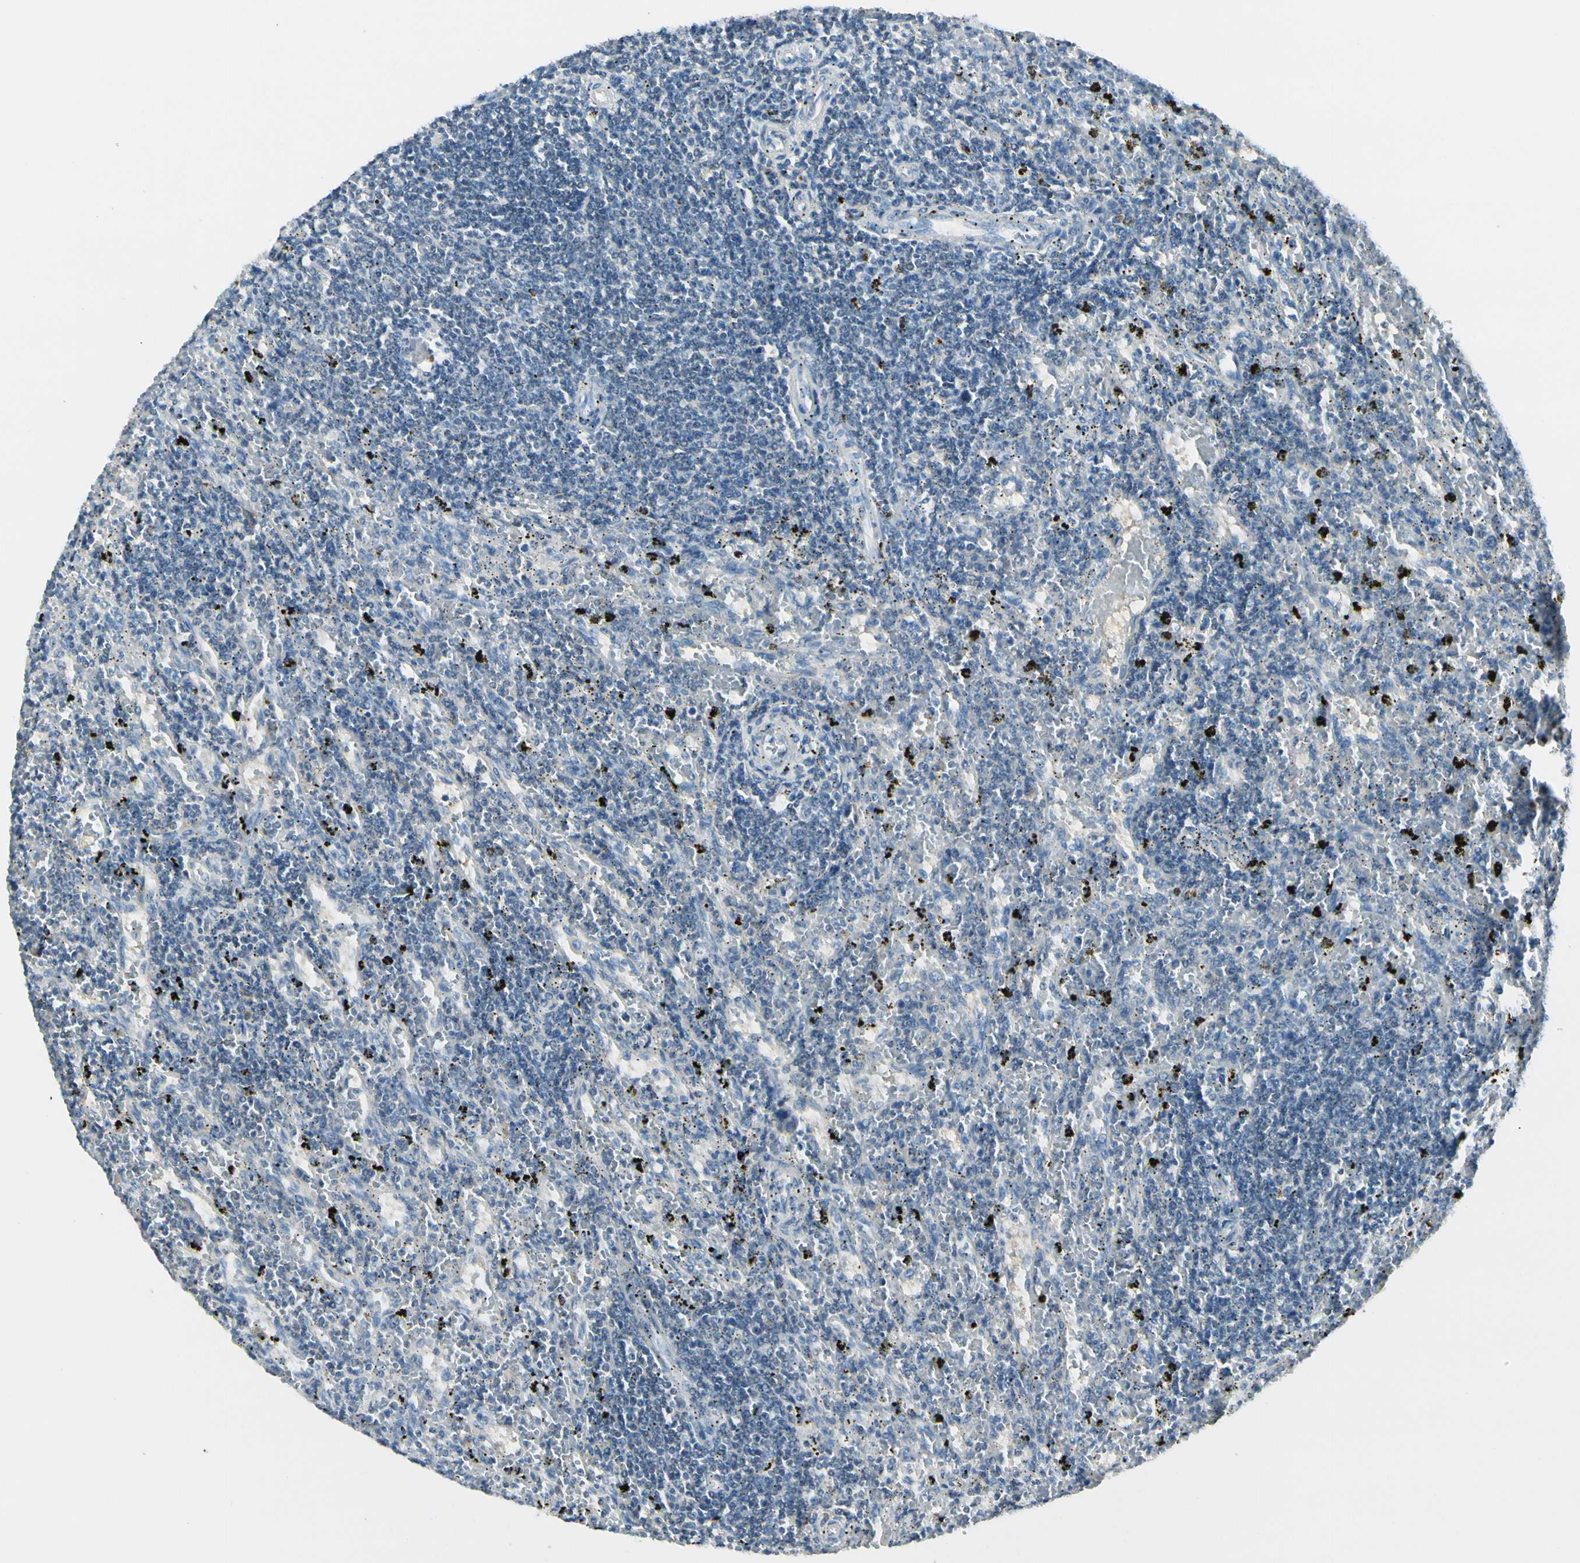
{"staining": {"intensity": "negative", "quantity": "none", "location": "none"}, "tissue": "lymphoma", "cell_type": "Tumor cells", "image_type": "cancer", "snomed": [{"axis": "morphology", "description": "Malignant lymphoma, non-Hodgkin's type, Low grade"}, {"axis": "topography", "description": "Spleen"}], "caption": "Lymphoma stained for a protein using IHC reveals no positivity tumor cells.", "gene": "PEBP1", "patient": {"sex": "male", "age": 76}}